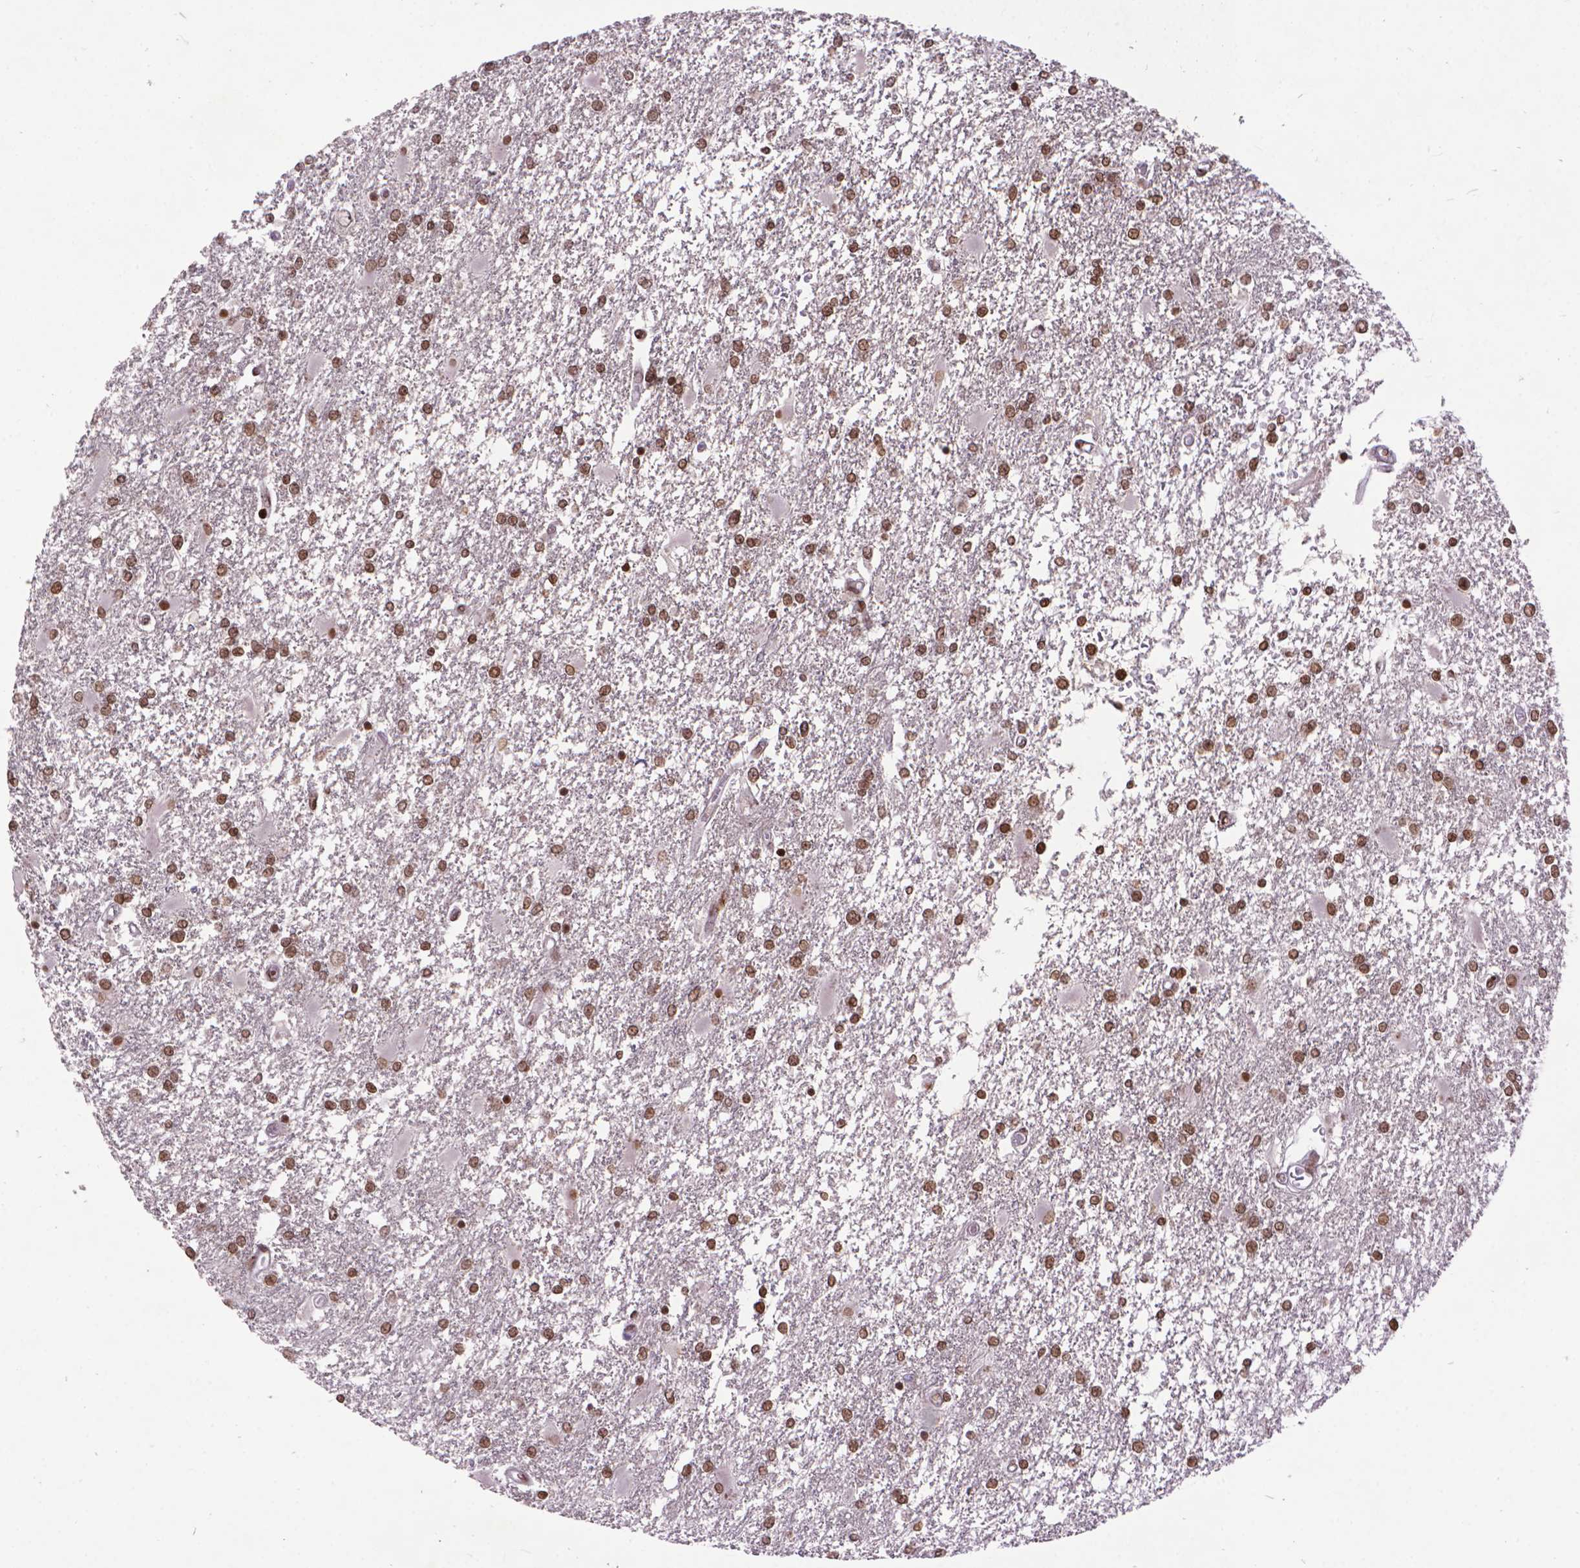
{"staining": {"intensity": "moderate", "quantity": ">75%", "location": "nuclear"}, "tissue": "glioma", "cell_type": "Tumor cells", "image_type": "cancer", "snomed": [{"axis": "morphology", "description": "Glioma, malignant, High grade"}, {"axis": "topography", "description": "Cerebral cortex"}], "caption": "Immunohistochemistry (DAB) staining of malignant glioma (high-grade) exhibits moderate nuclear protein staining in approximately >75% of tumor cells. (DAB = brown stain, brightfield microscopy at high magnification).", "gene": "AMER1", "patient": {"sex": "male", "age": 79}}